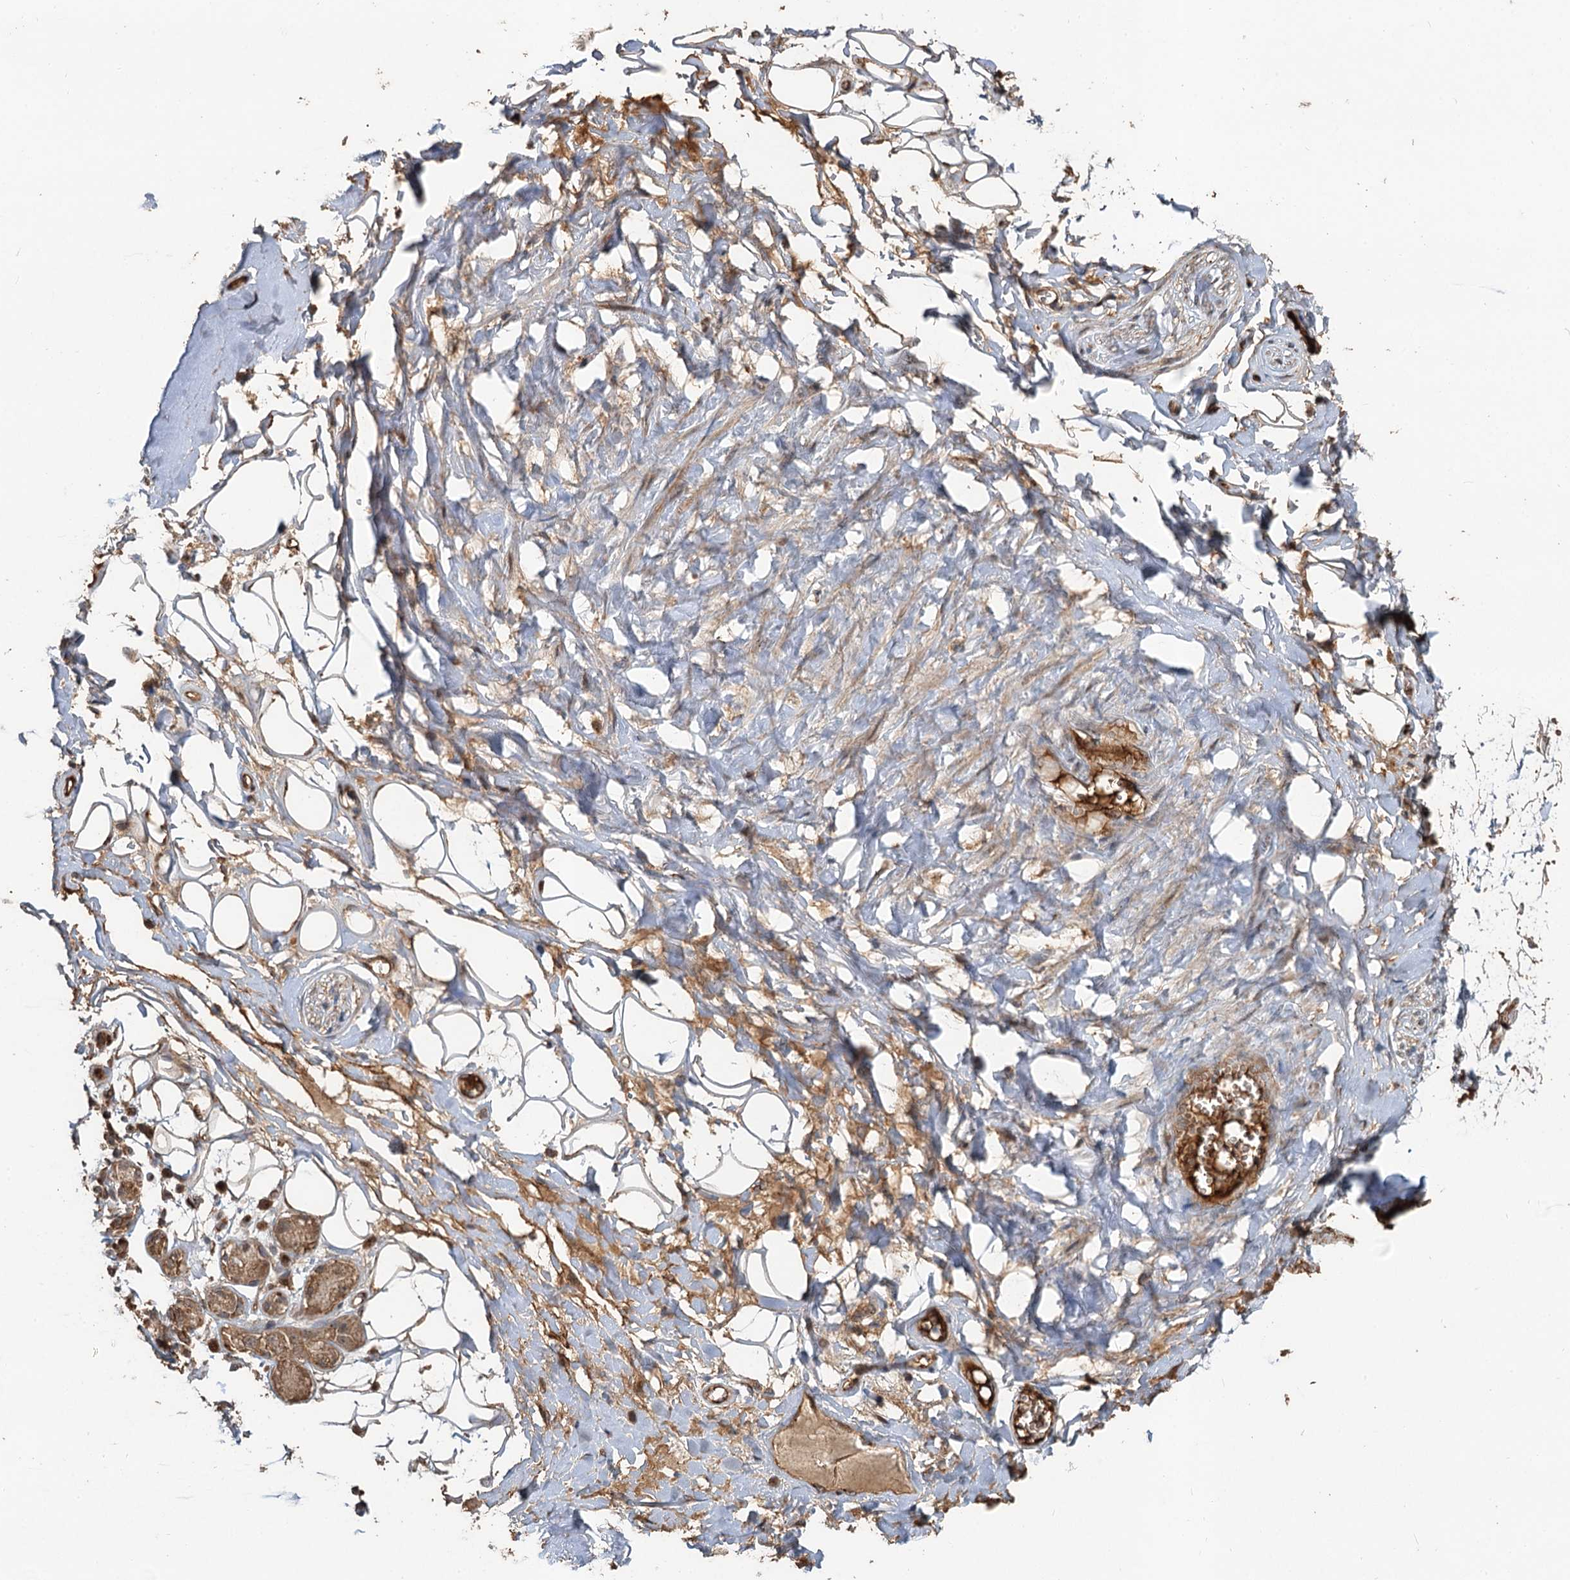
{"staining": {"intensity": "moderate", "quantity": "25%-75%", "location": "cytoplasmic/membranous"}, "tissue": "adipose tissue", "cell_type": "Adipocytes", "image_type": "normal", "snomed": [{"axis": "morphology", "description": "Normal tissue, NOS"}, {"axis": "morphology", "description": "Inflammation, NOS"}, {"axis": "topography", "description": "Salivary gland"}, {"axis": "topography", "description": "Peripheral nerve tissue"}], "caption": "IHC of normal adipose tissue displays medium levels of moderate cytoplasmic/membranous expression in about 25%-75% of adipocytes.", "gene": "DEXI", "patient": {"sex": "female", "age": 75}}